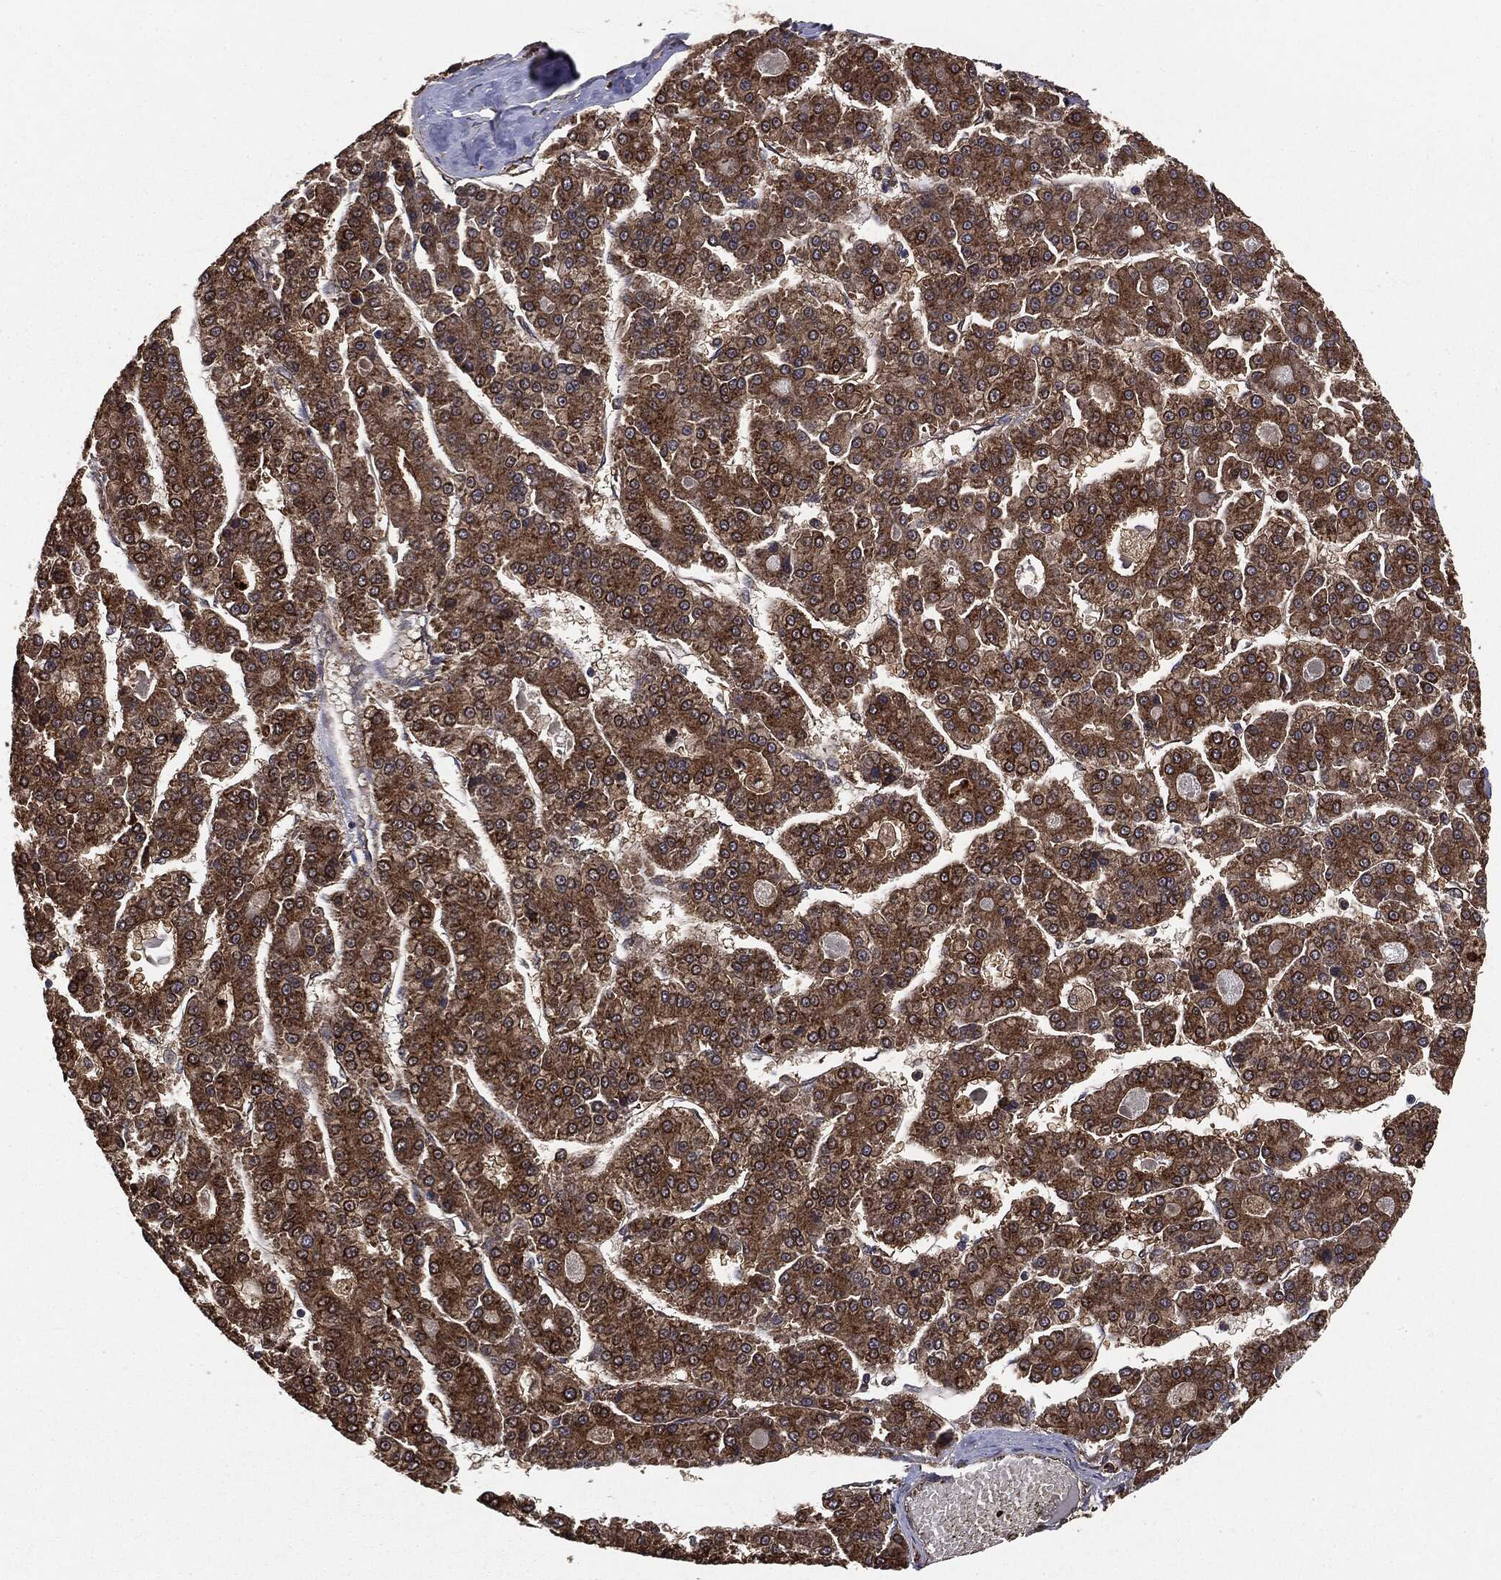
{"staining": {"intensity": "moderate", "quantity": "25%-75%", "location": "cytoplasmic/membranous"}, "tissue": "liver cancer", "cell_type": "Tumor cells", "image_type": "cancer", "snomed": [{"axis": "morphology", "description": "Carcinoma, Hepatocellular, NOS"}, {"axis": "topography", "description": "Liver"}], "caption": "Immunohistochemical staining of liver cancer (hepatocellular carcinoma) shows medium levels of moderate cytoplasmic/membranous positivity in about 25%-75% of tumor cells.", "gene": "NME1", "patient": {"sex": "male", "age": 70}}